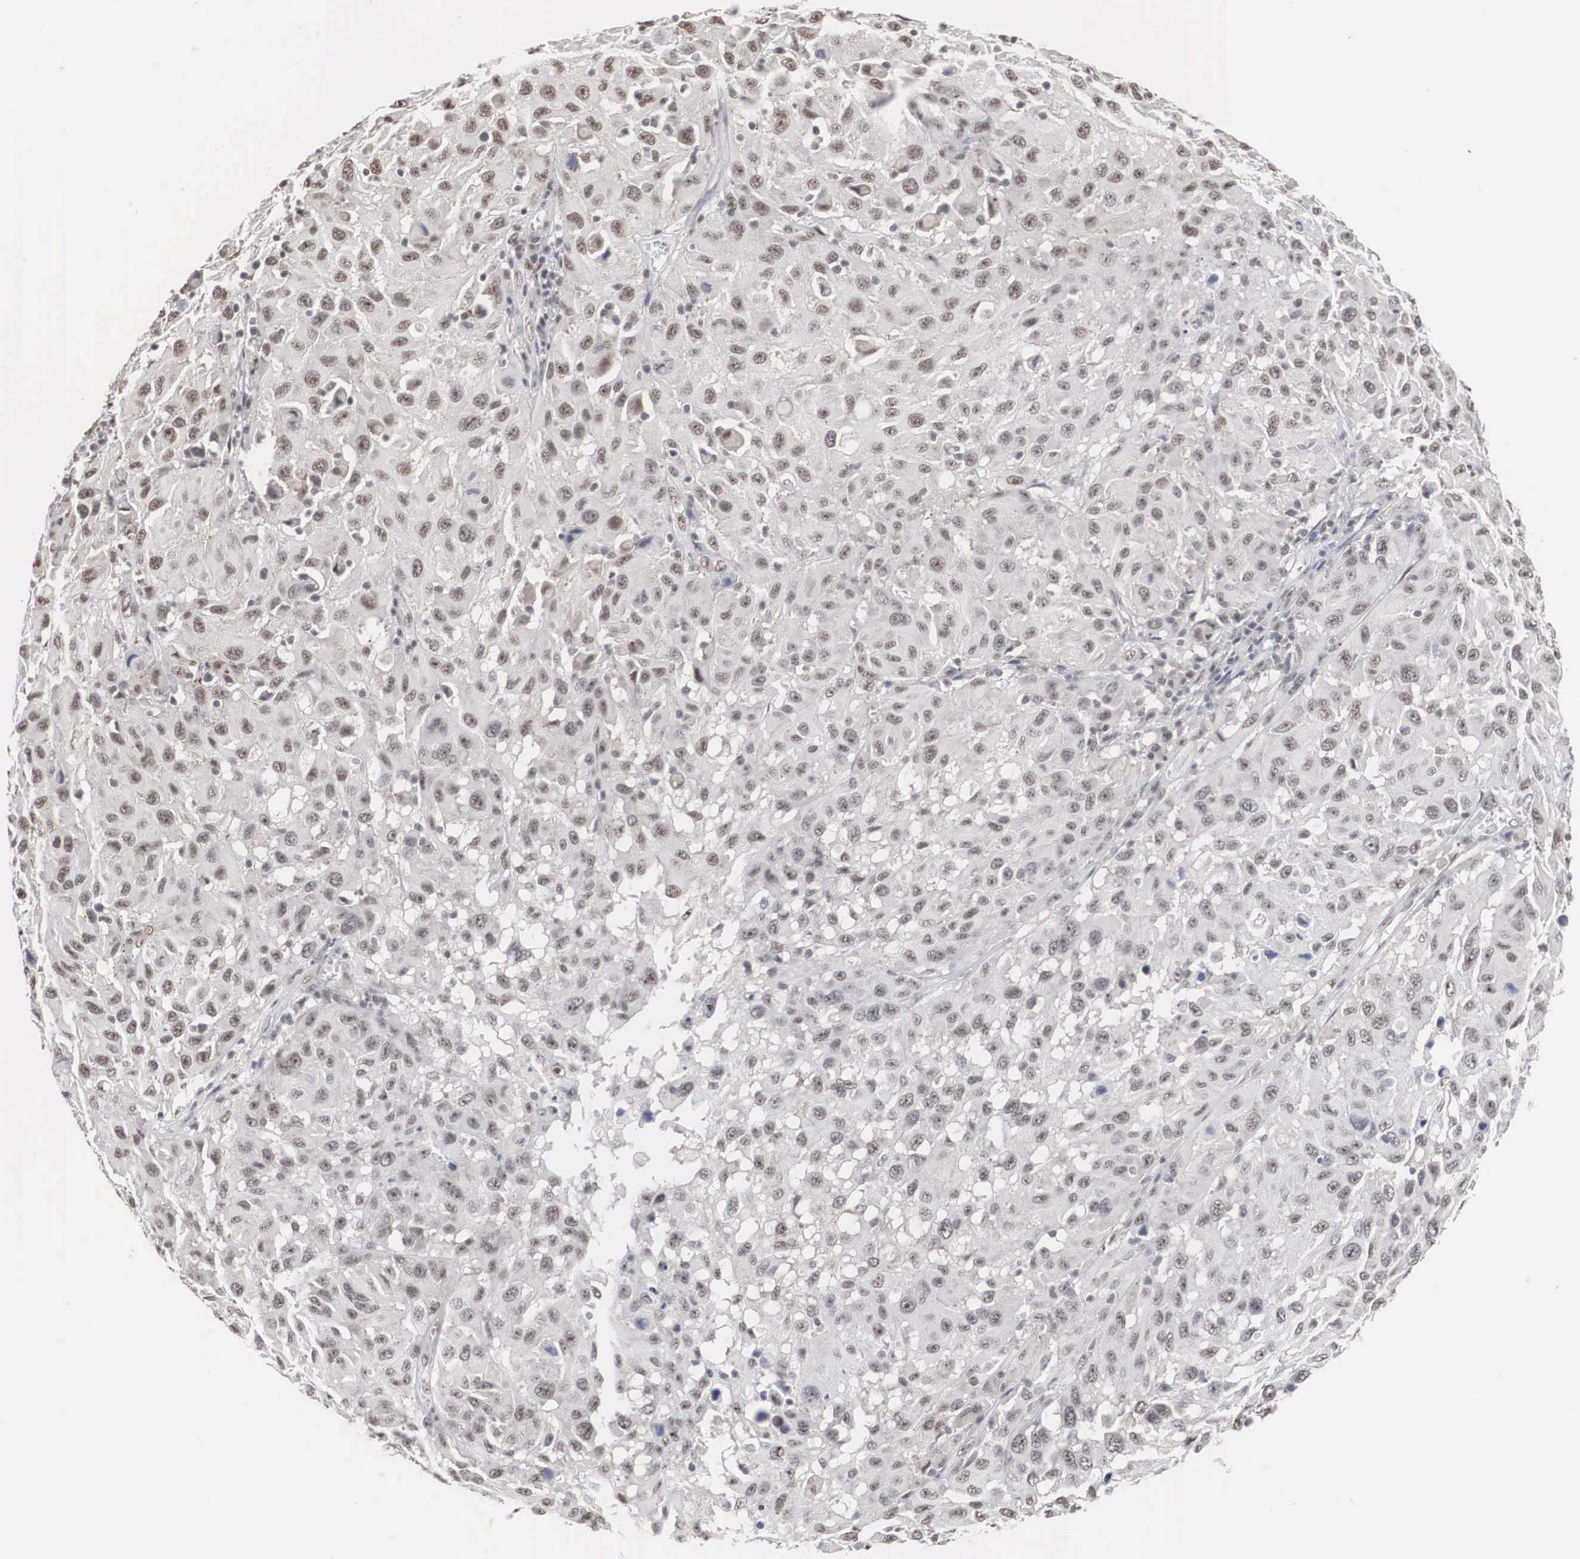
{"staining": {"intensity": "weak", "quantity": "25%-75%", "location": "nuclear"}, "tissue": "melanoma", "cell_type": "Tumor cells", "image_type": "cancer", "snomed": [{"axis": "morphology", "description": "Malignant melanoma, NOS"}, {"axis": "topography", "description": "Skin"}], "caption": "A low amount of weak nuclear staining is identified in about 25%-75% of tumor cells in malignant melanoma tissue.", "gene": "AUTS2", "patient": {"sex": "female", "age": 77}}